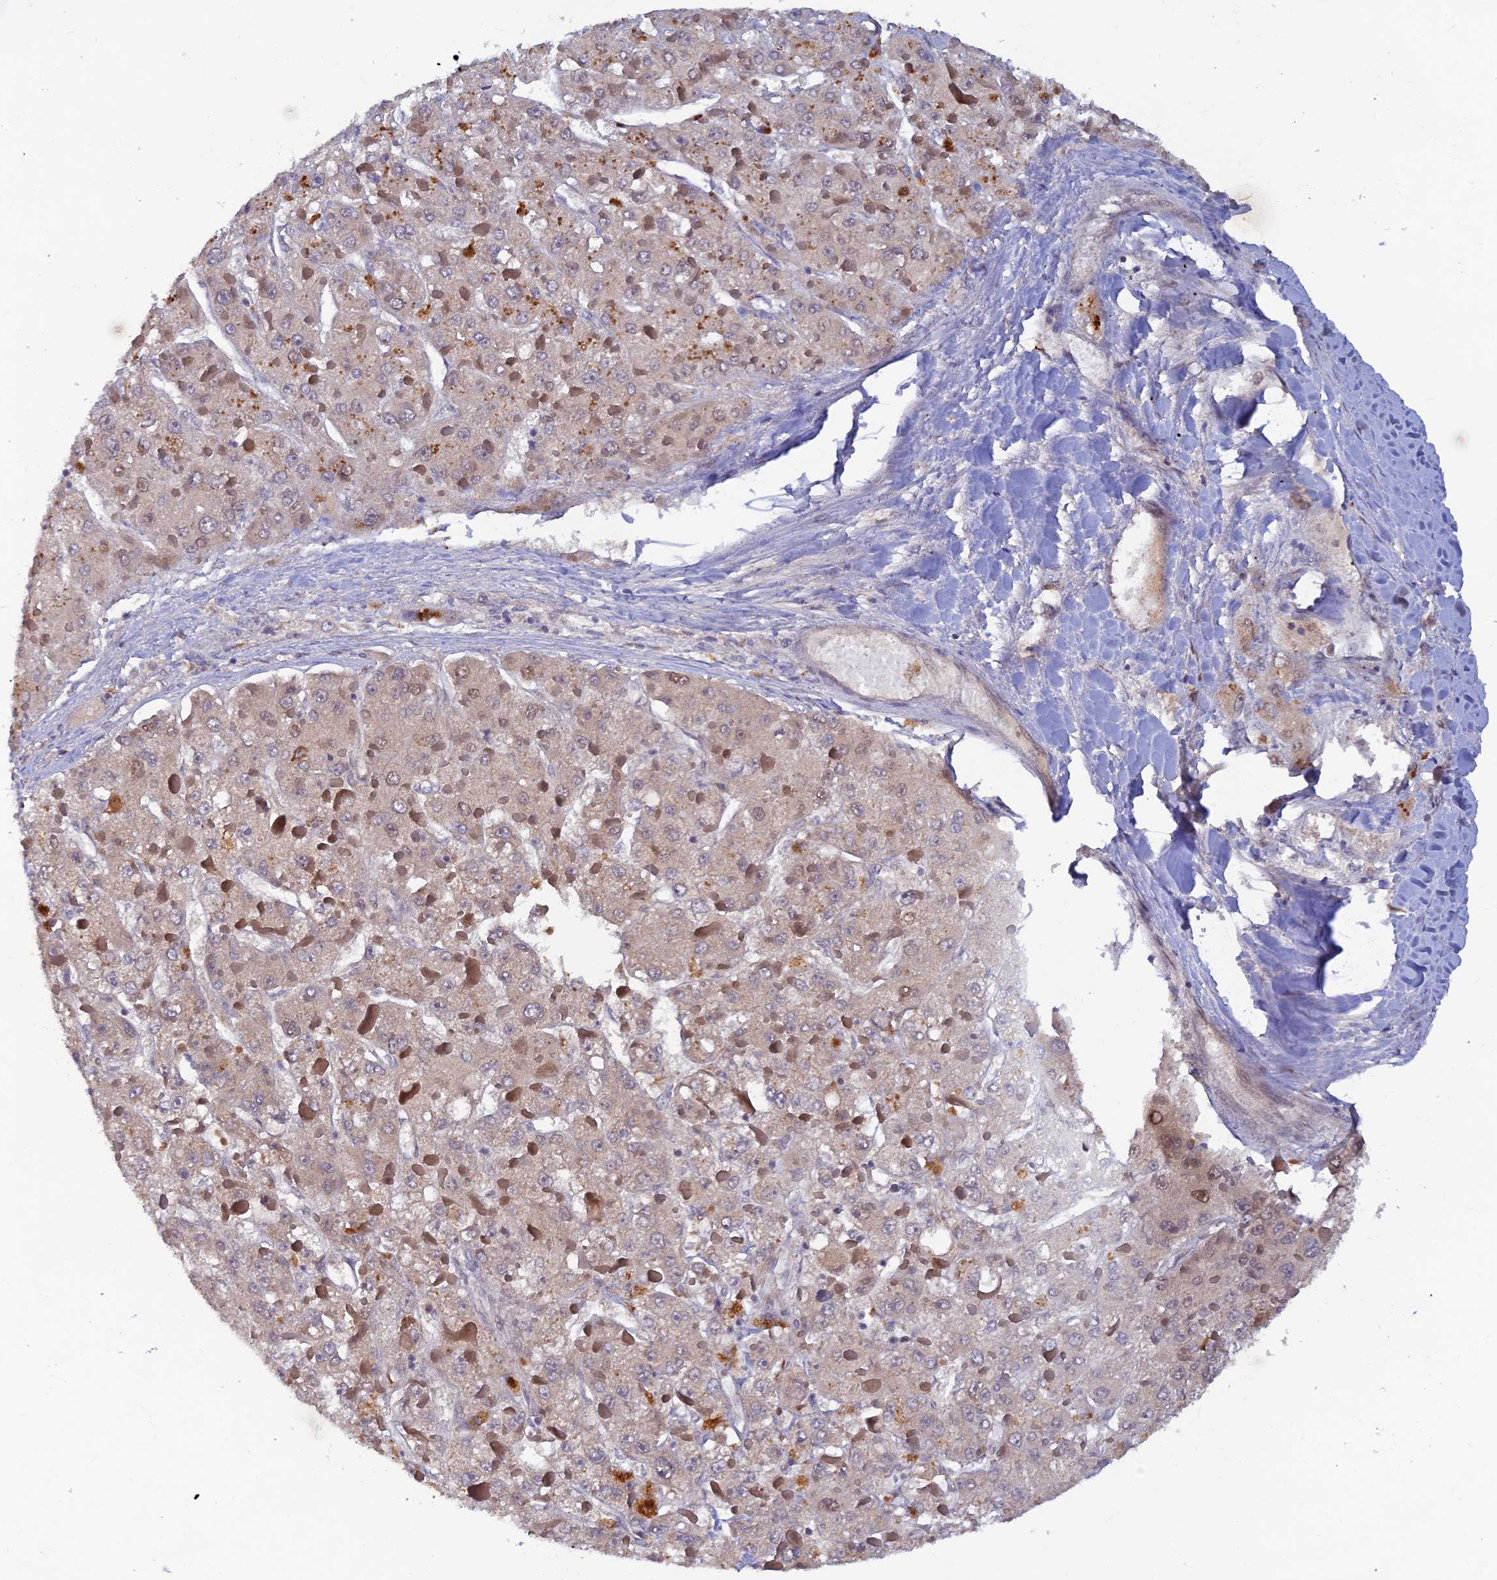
{"staining": {"intensity": "weak", "quantity": ">75%", "location": "cytoplasmic/membranous"}, "tissue": "liver cancer", "cell_type": "Tumor cells", "image_type": "cancer", "snomed": [{"axis": "morphology", "description": "Carcinoma, Hepatocellular, NOS"}, {"axis": "topography", "description": "Liver"}], "caption": "Brown immunohistochemical staining in liver cancer (hepatocellular carcinoma) shows weak cytoplasmic/membranous expression in approximately >75% of tumor cells.", "gene": "FASTKD5", "patient": {"sex": "female", "age": 73}}